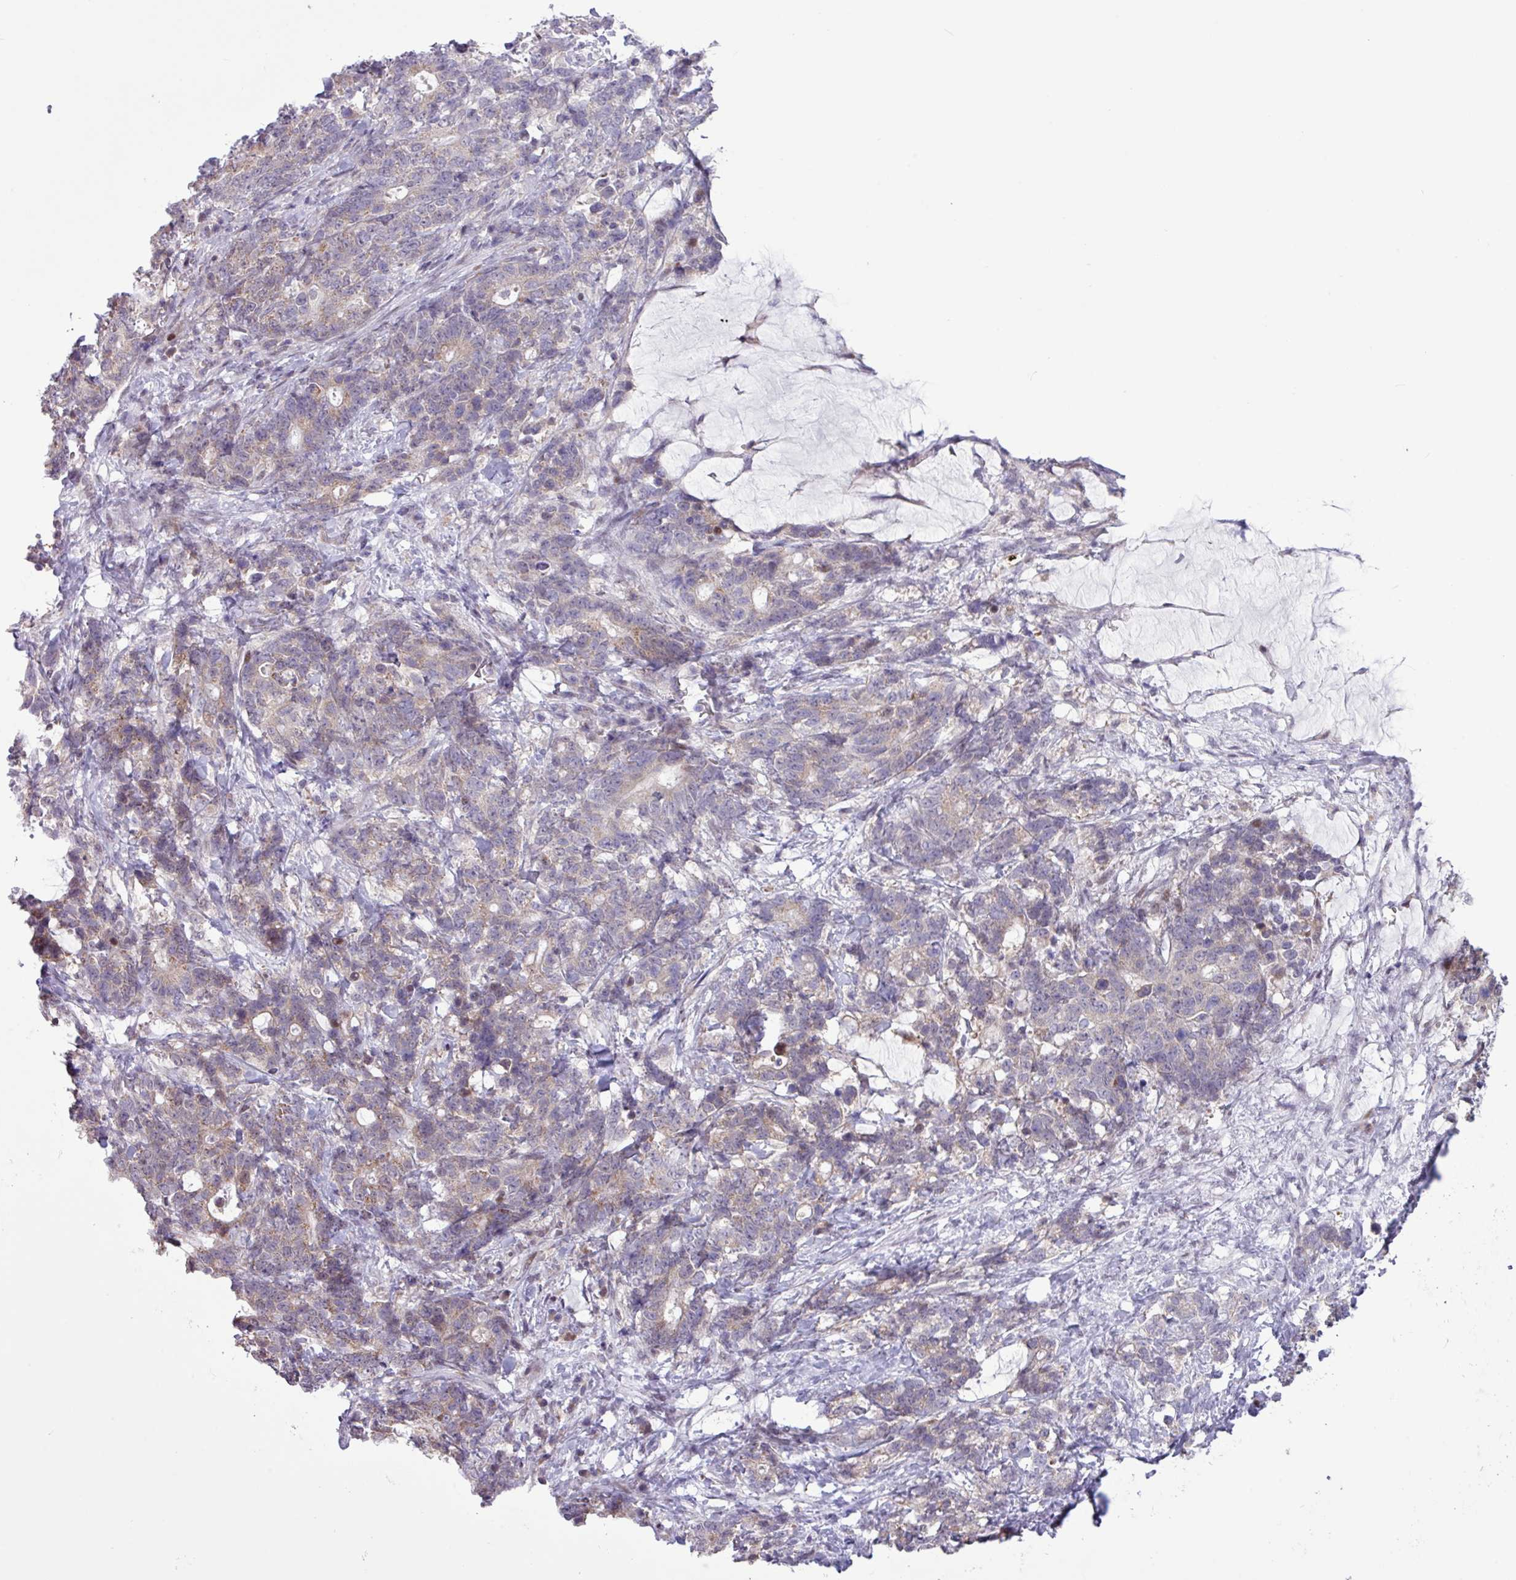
{"staining": {"intensity": "weak", "quantity": "25%-75%", "location": "cytoplasmic/membranous"}, "tissue": "stomach cancer", "cell_type": "Tumor cells", "image_type": "cancer", "snomed": [{"axis": "morphology", "description": "Normal tissue, NOS"}, {"axis": "morphology", "description": "Adenocarcinoma, NOS"}, {"axis": "topography", "description": "Stomach"}], "caption": "The histopathology image displays a brown stain indicating the presence of a protein in the cytoplasmic/membranous of tumor cells in adenocarcinoma (stomach). The staining was performed using DAB (3,3'-diaminobenzidine), with brown indicating positive protein expression. Nuclei are stained blue with hematoxylin.", "gene": "RTL3", "patient": {"sex": "female", "age": 64}}